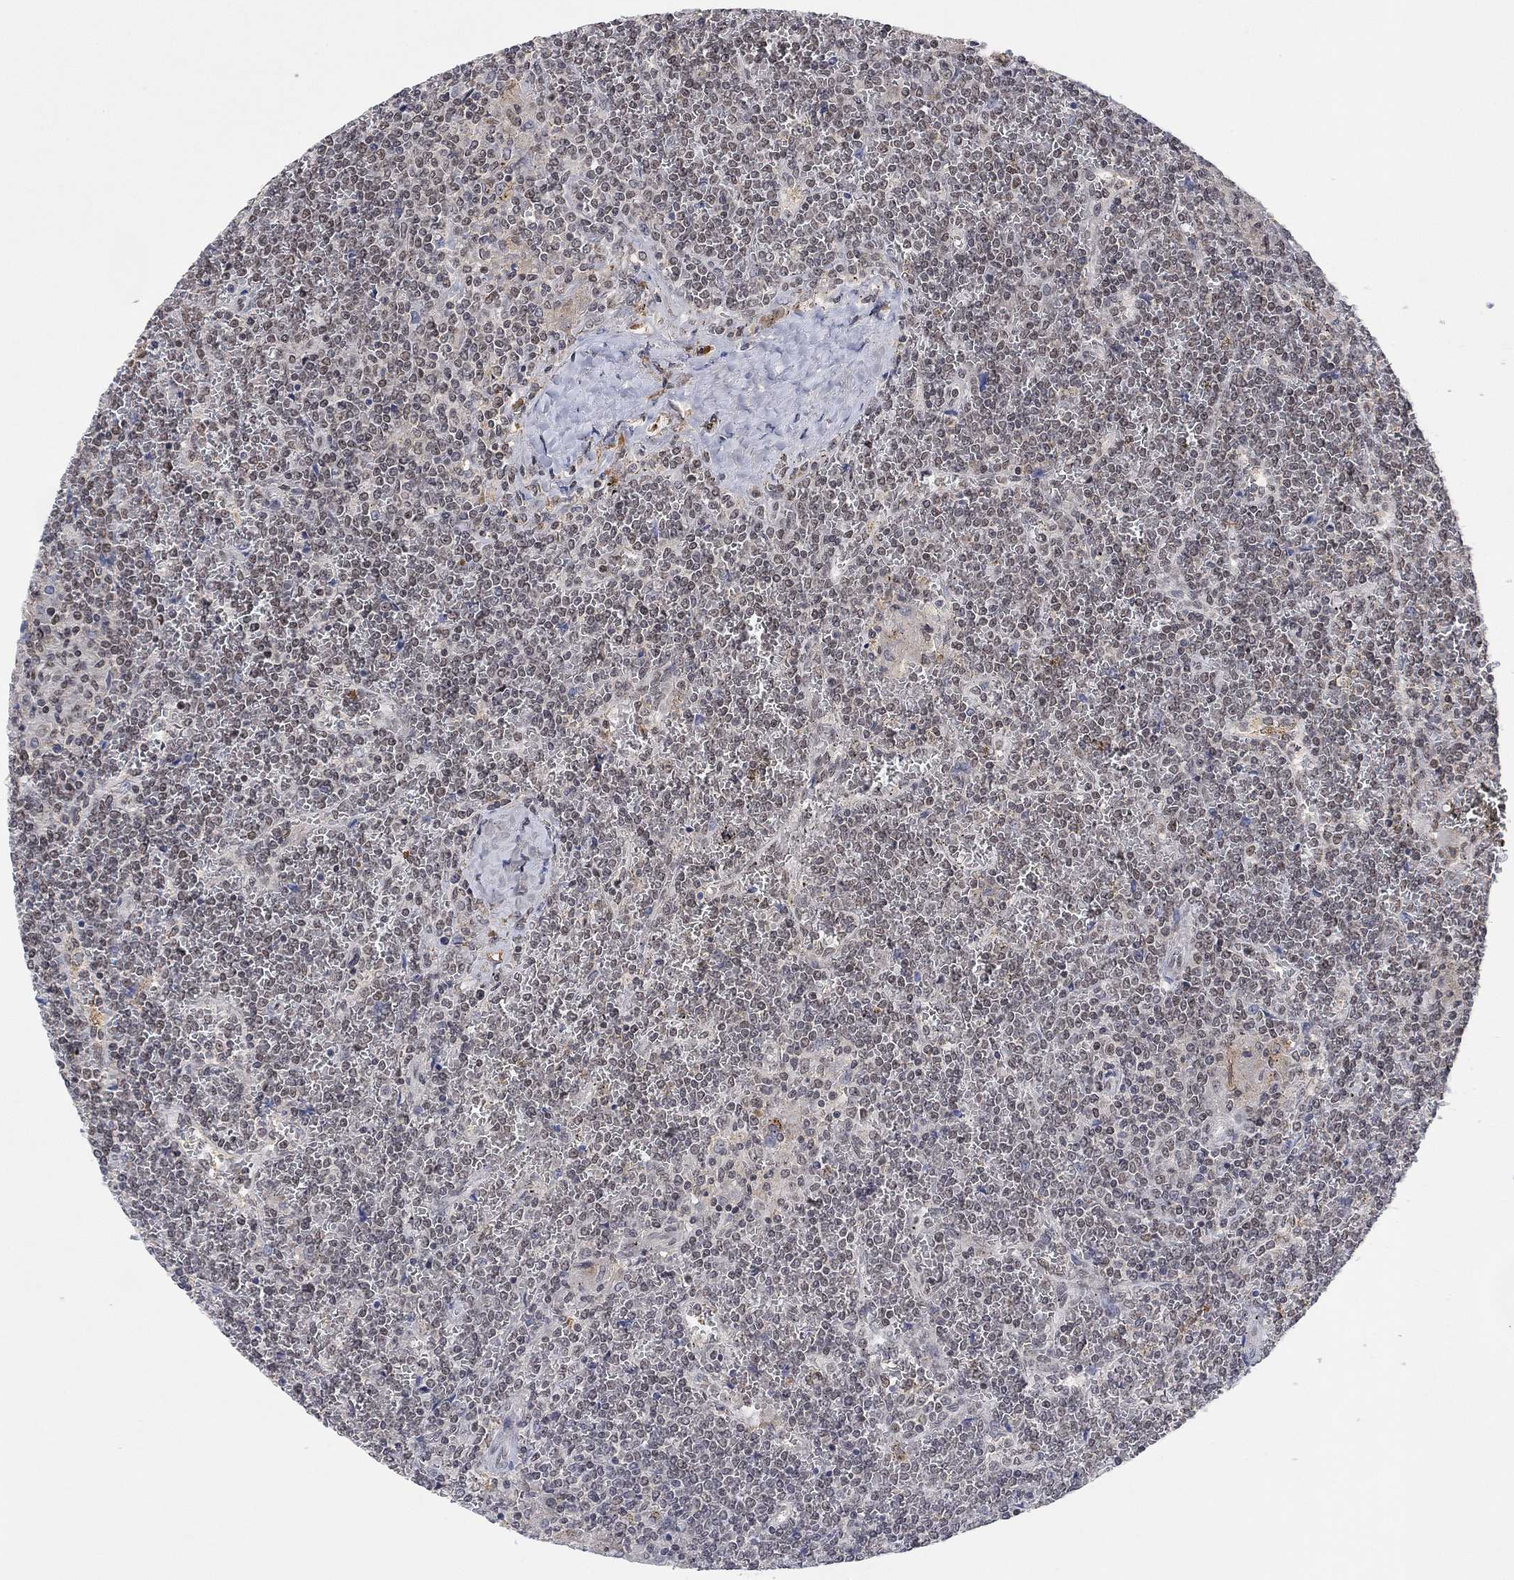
{"staining": {"intensity": "negative", "quantity": "none", "location": "none"}, "tissue": "lymphoma", "cell_type": "Tumor cells", "image_type": "cancer", "snomed": [{"axis": "morphology", "description": "Malignant lymphoma, non-Hodgkin's type, Low grade"}, {"axis": "topography", "description": "Spleen"}], "caption": "A histopathology image of human lymphoma is negative for staining in tumor cells. (DAB (3,3'-diaminobenzidine) immunohistochemistry (IHC) visualized using brightfield microscopy, high magnification).", "gene": "THAP8", "patient": {"sex": "female", "age": 19}}